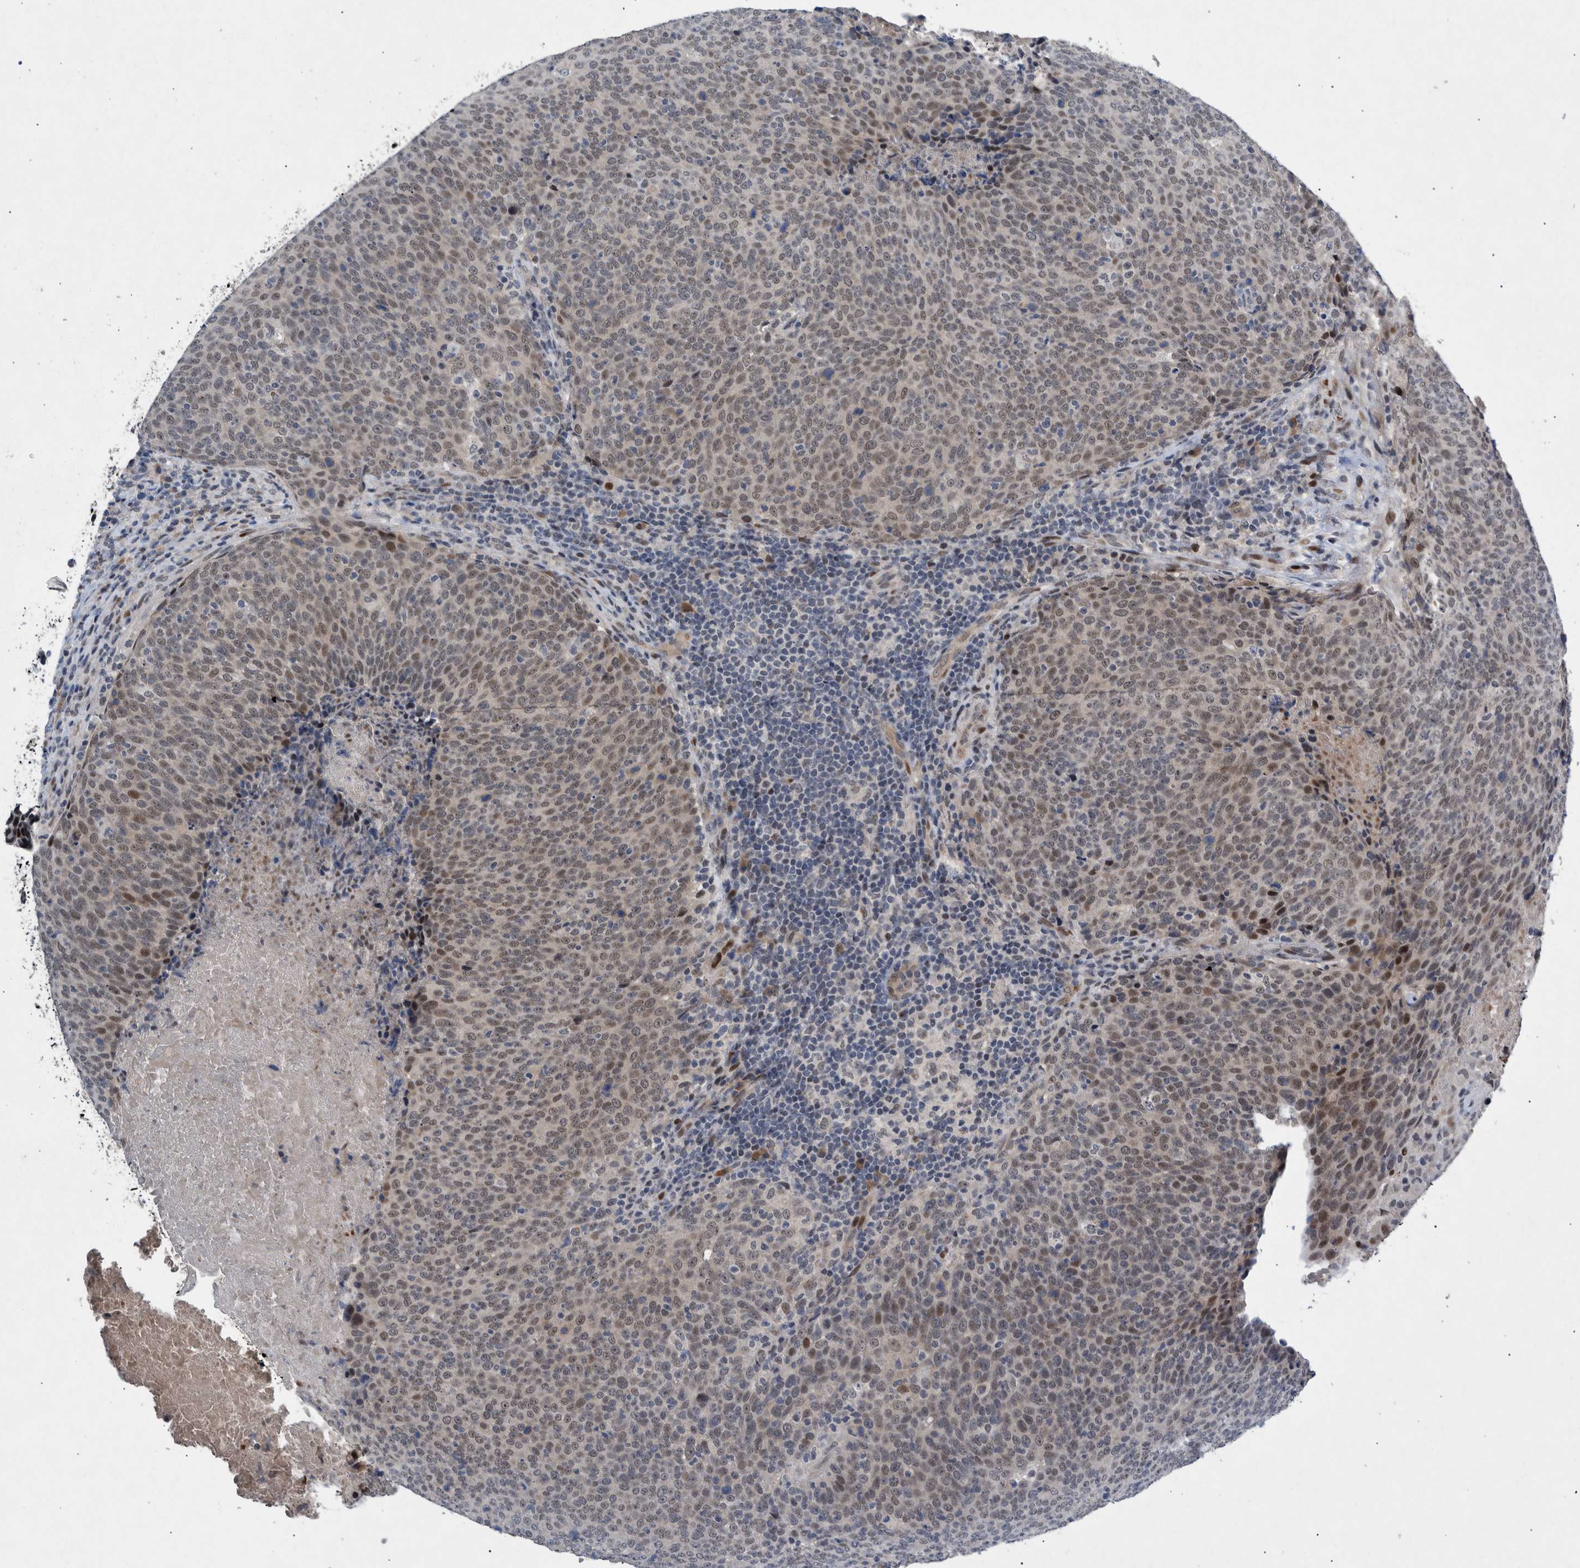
{"staining": {"intensity": "weak", "quantity": ">75%", "location": "nuclear"}, "tissue": "head and neck cancer", "cell_type": "Tumor cells", "image_type": "cancer", "snomed": [{"axis": "morphology", "description": "Squamous cell carcinoma, NOS"}, {"axis": "morphology", "description": "Squamous cell carcinoma, metastatic, NOS"}, {"axis": "topography", "description": "Lymph node"}, {"axis": "topography", "description": "Head-Neck"}], "caption": "An immunohistochemistry (IHC) image of tumor tissue is shown. Protein staining in brown labels weak nuclear positivity in head and neck cancer (squamous cell carcinoma) within tumor cells.", "gene": "ESRP1", "patient": {"sex": "male", "age": 62}}